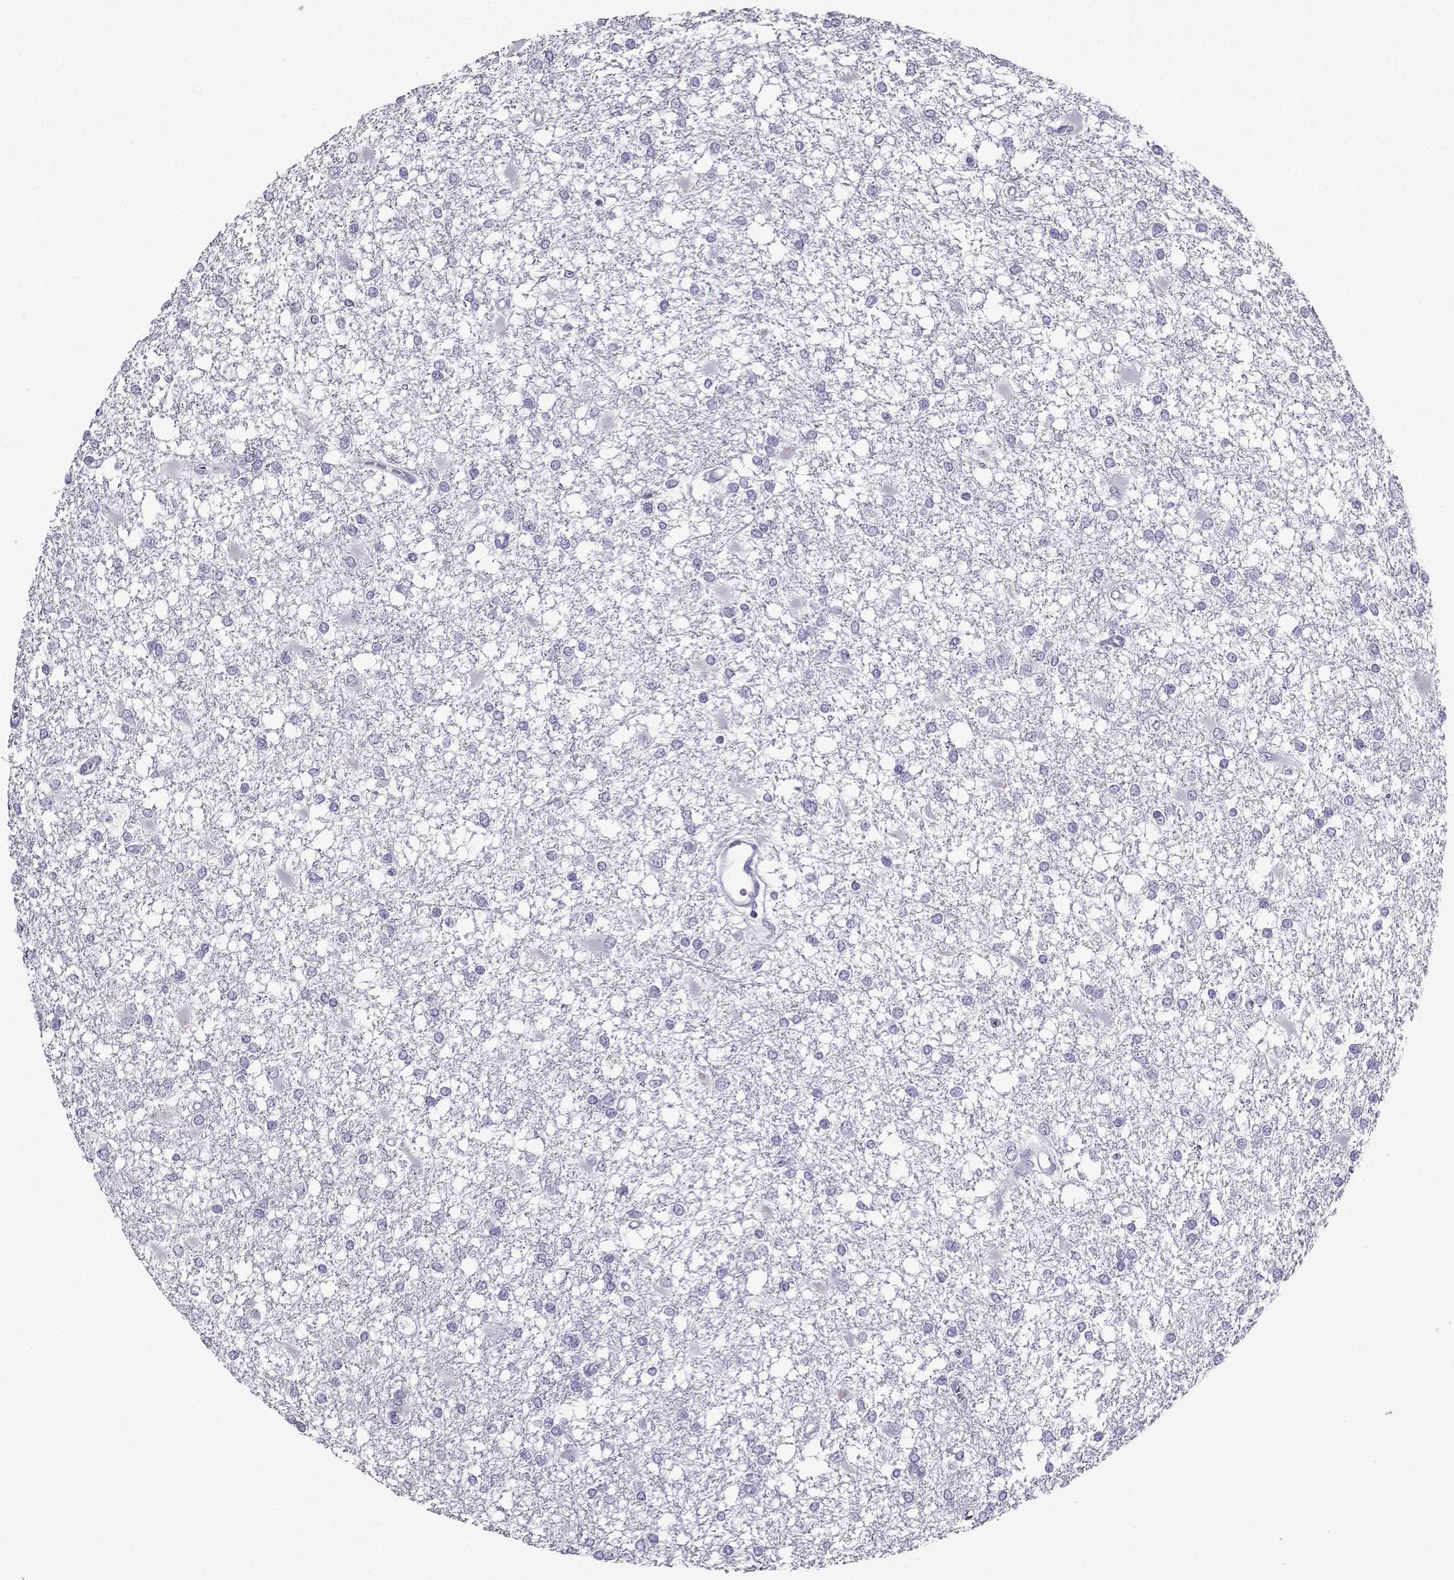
{"staining": {"intensity": "negative", "quantity": "none", "location": "none"}, "tissue": "glioma", "cell_type": "Tumor cells", "image_type": "cancer", "snomed": [{"axis": "morphology", "description": "Glioma, malignant, High grade"}, {"axis": "topography", "description": "Cerebral cortex"}], "caption": "This is an IHC micrograph of malignant glioma (high-grade). There is no positivity in tumor cells.", "gene": "FBXO24", "patient": {"sex": "male", "age": 79}}